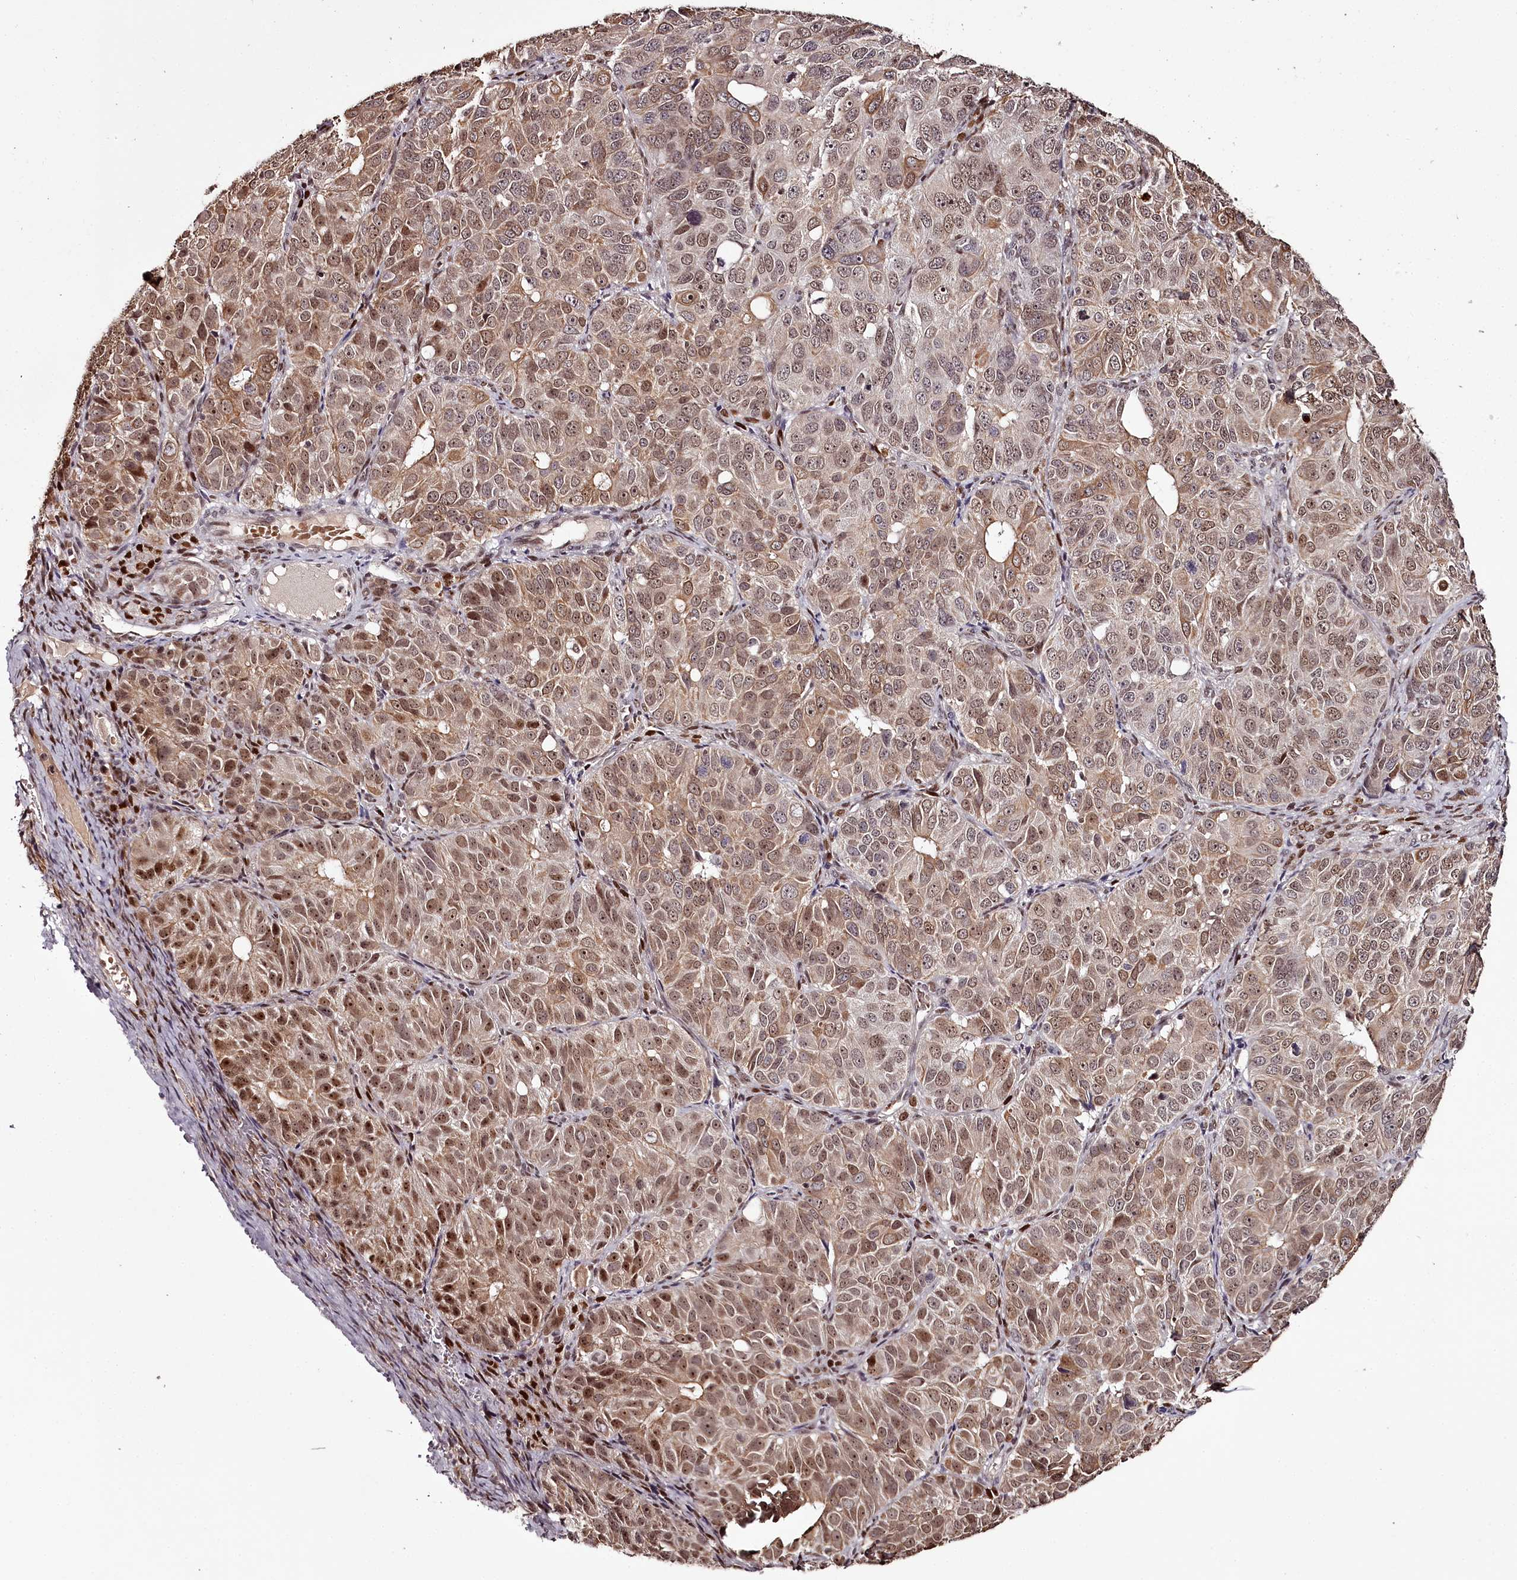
{"staining": {"intensity": "moderate", "quantity": ">75%", "location": "cytoplasmic/membranous,nuclear"}, "tissue": "ovarian cancer", "cell_type": "Tumor cells", "image_type": "cancer", "snomed": [{"axis": "morphology", "description": "Carcinoma, endometroid"}, {"axis": "topography", "description": "Ovary"}], "caption": "There is medium levels of moderate cytoplasmic/membranous and nuclear expression in tumor cells of ovarian endometroid carcinoma, as demonstrated by immunohistochemical staining (brown color).", "gene": "THYN1", "patient": {"sex": "female", "age": 51}}